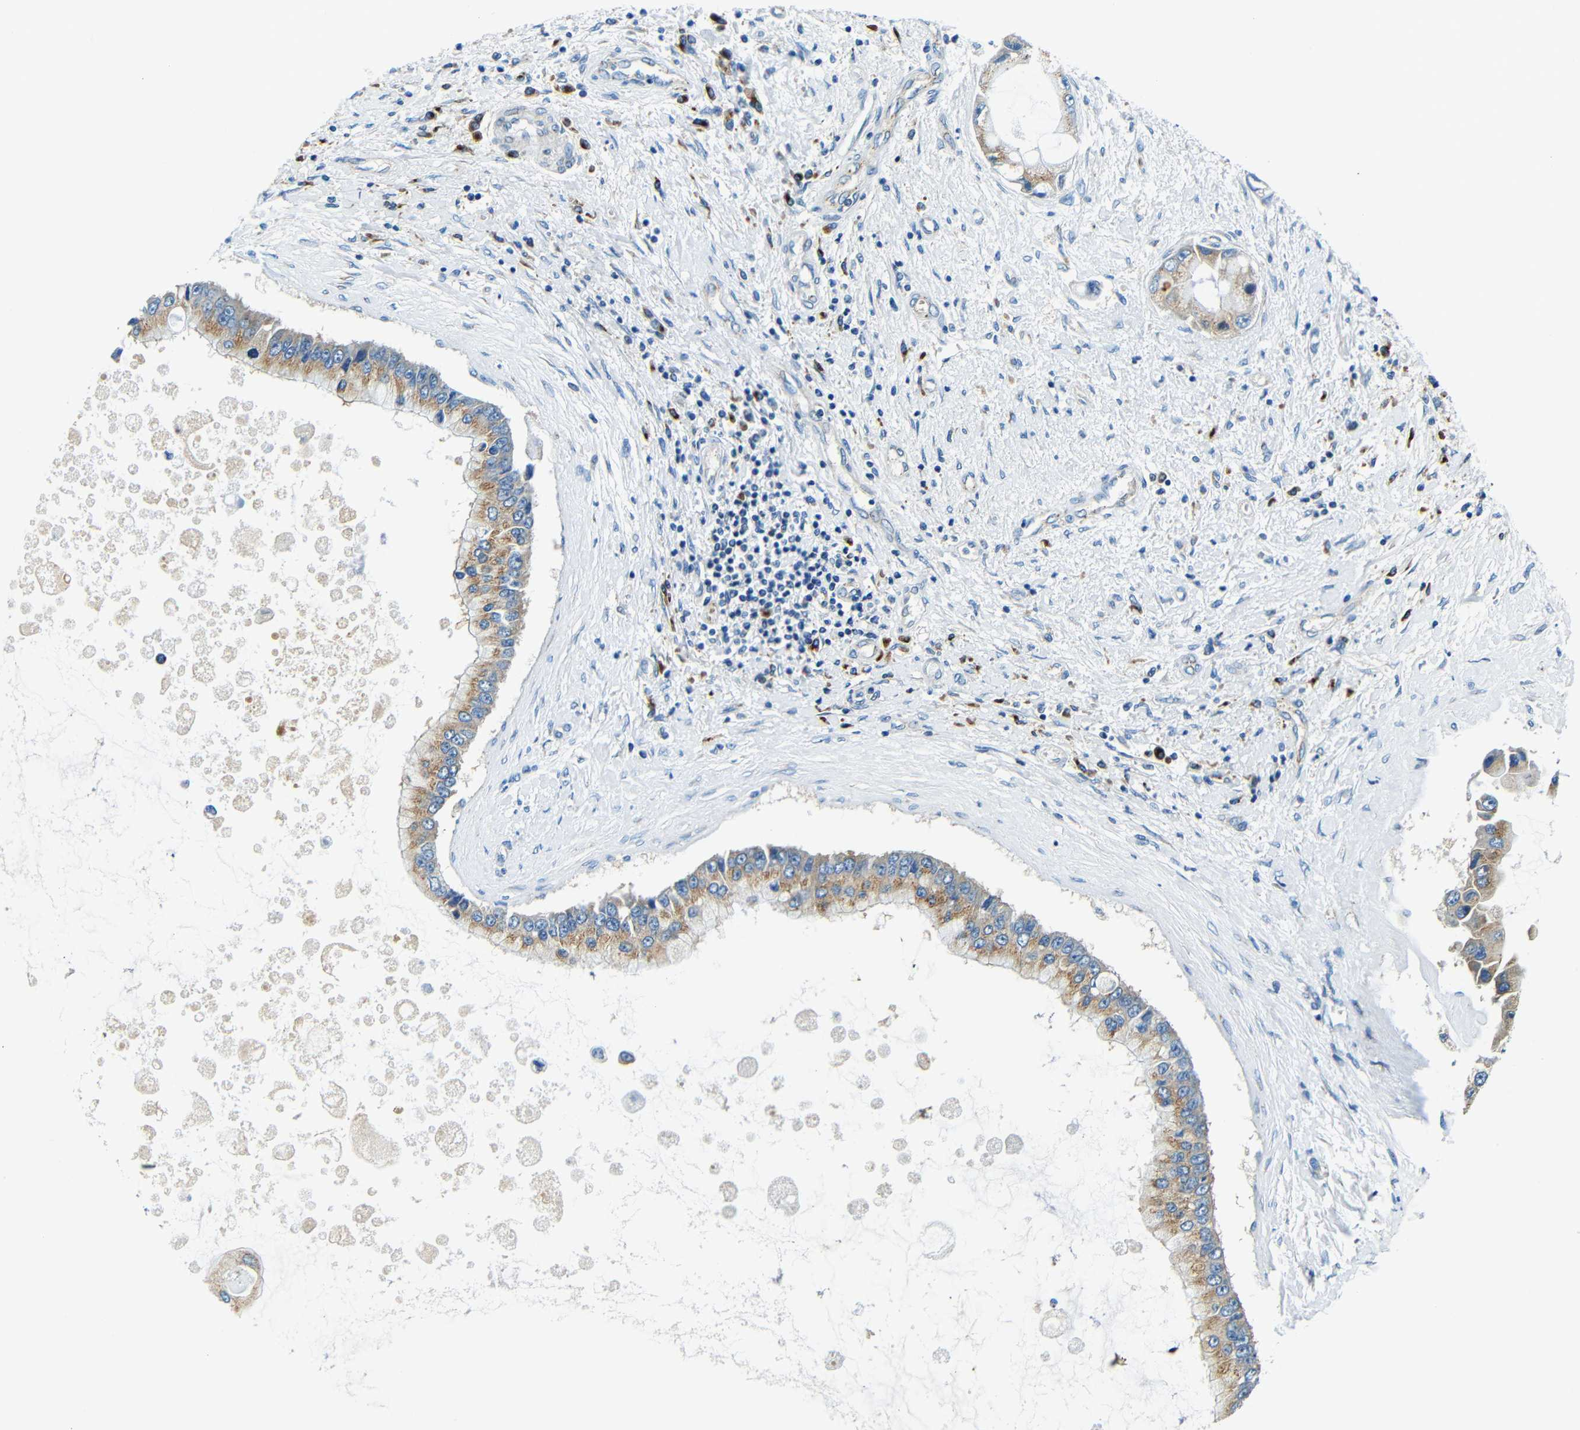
{"staining": {"intensity": "moderate", "quantity": ">75%", "location": "cytoplasmic/membranous"}, "tissue": "liver cancer", "cell_type": "Tumor cells", "image_type": "cancer", "snomed": [{"axis": "morphology", "description": "Cholangiocarcinoma"}, {"axis": "topography", "description": "Liver"}], "caption": "DAB (3,3'-diaminobenzidine) immunohistochemical staining of liver cancer (cholangiocarcinoma) reveals moderate cytoplasmic/membranous protein positivity in about >75% of tumor cells.", "gene": "USO1", "patient": {"sex": "male", "age": 50}}